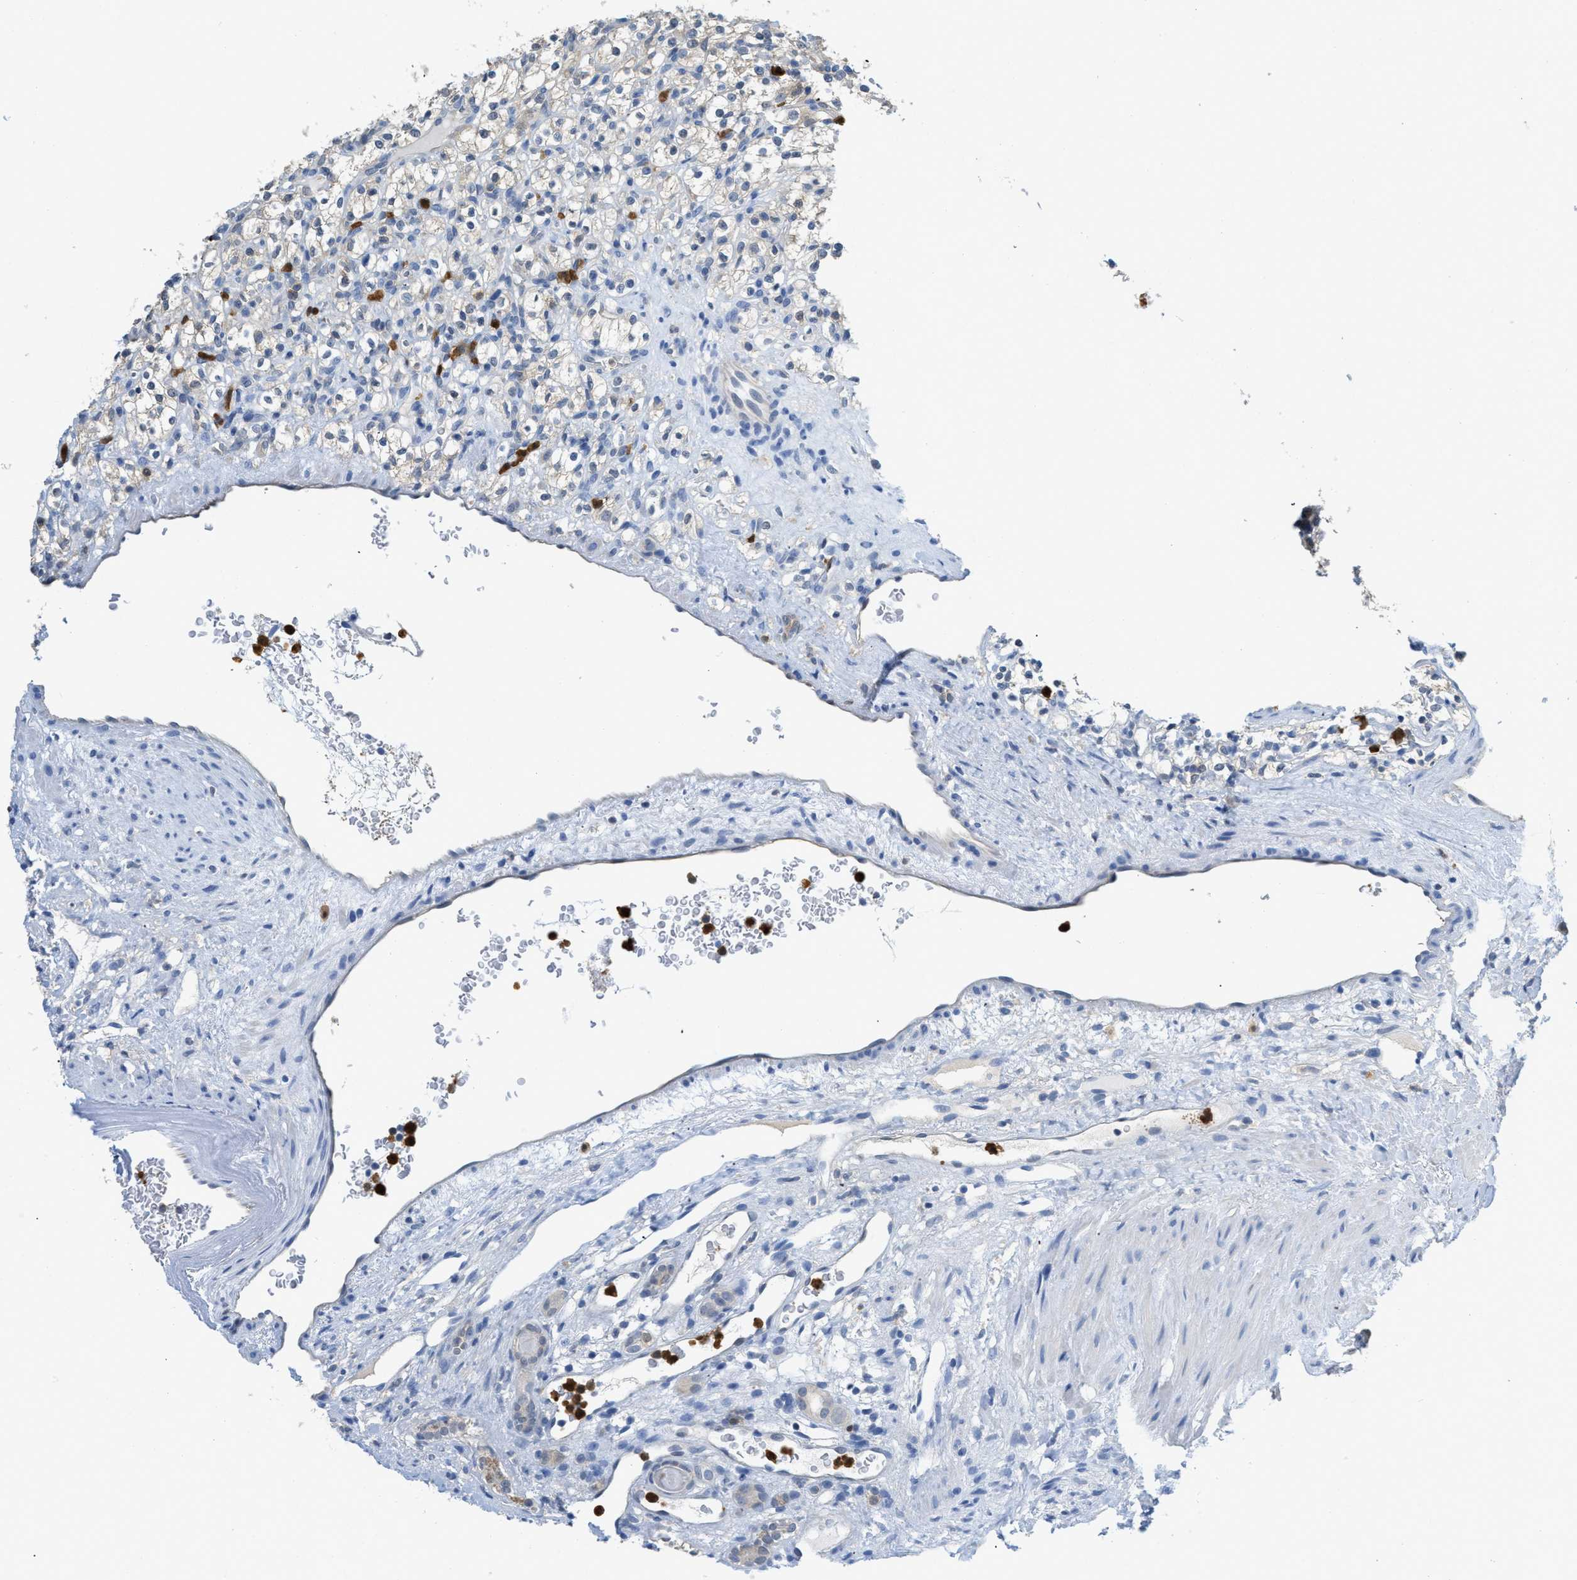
{"staining": {"intensity": "weak", "quantity": "<25%", "location": "cytoplasmic/membranous"}, "tissue": "renal cancer", "cell_type": "Tumor cells", "image_type": "cancer", "snomed": [{"axis": "morphology", "description": "Normal tissue, NOS"}, {"axis": "morphology", "description": "Adenocarcinoma, NOS"}, {"axis": "topography", "description": "Kidney"}], "caption": "IHC of renal cancer displays no expression in tumor cells.", "gene": "SERPINB1", "patient": {"sex": "female", "age": 72}}